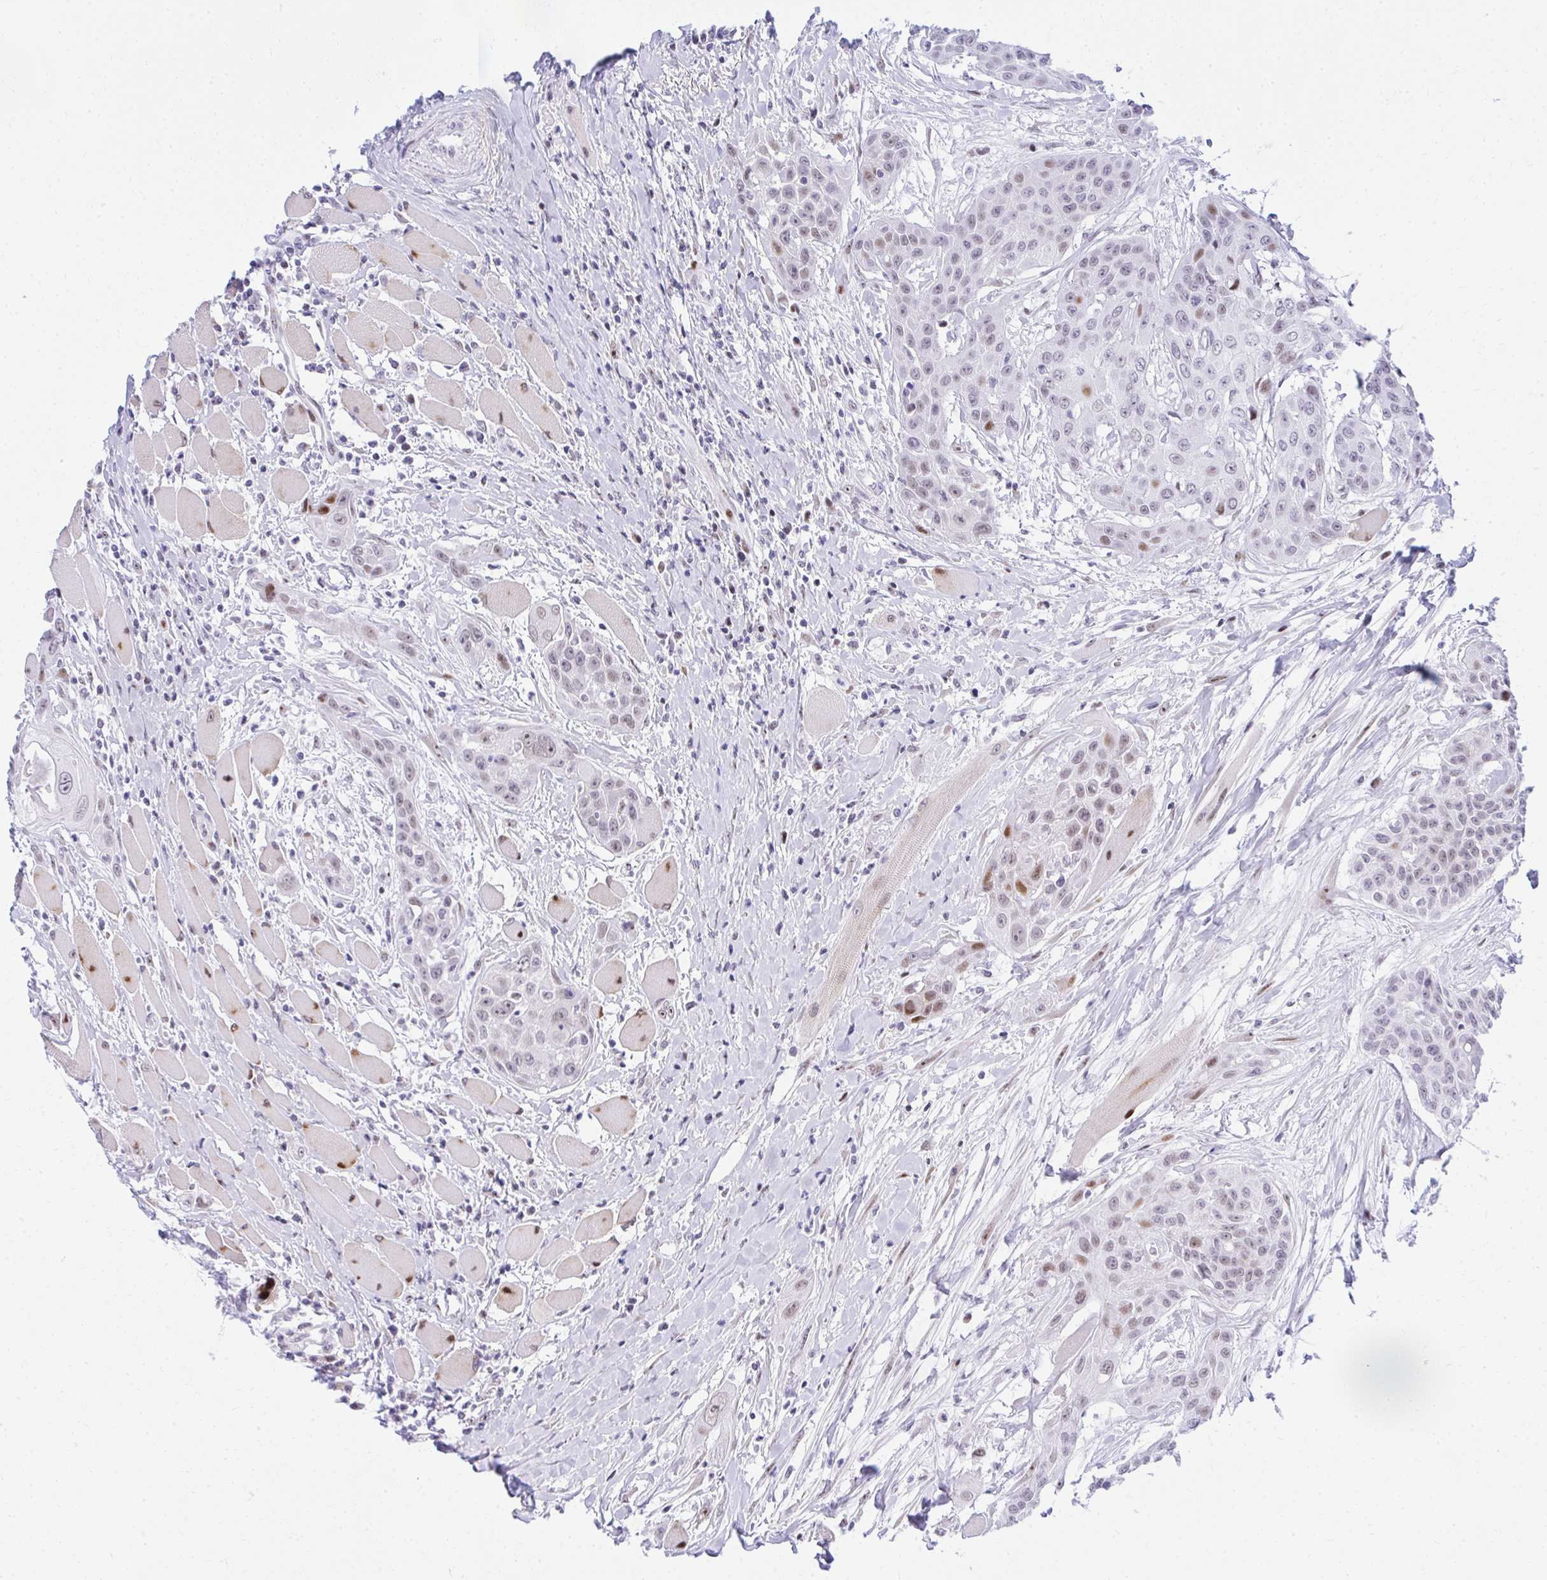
{"staining": {"intensity": "moderate", "quantity": "<25%", "location": "nuclear"}, "tissue": "head and neck cancer", "cell_type": "Tumor cells", "image_type": "cancer", "snomed": [{"axis": "morphology", "description": "Squamous cell carcinoma, NOS"}, {"axis": "topography", "description": "Head-Neck"}], "caption": "Tumor cells exhibit moderate nuclear positivity in about <25% of cells in head and neck cancer. The staining was performed using DAB (3,3'-diaminobenzidine) to visualize the protein expression in brown, while the nuclei were stained in blue with hematoxylin (Magnification: 20x).", "gene": "GLDN", "patient": {"sex": "female", "age": 73}}